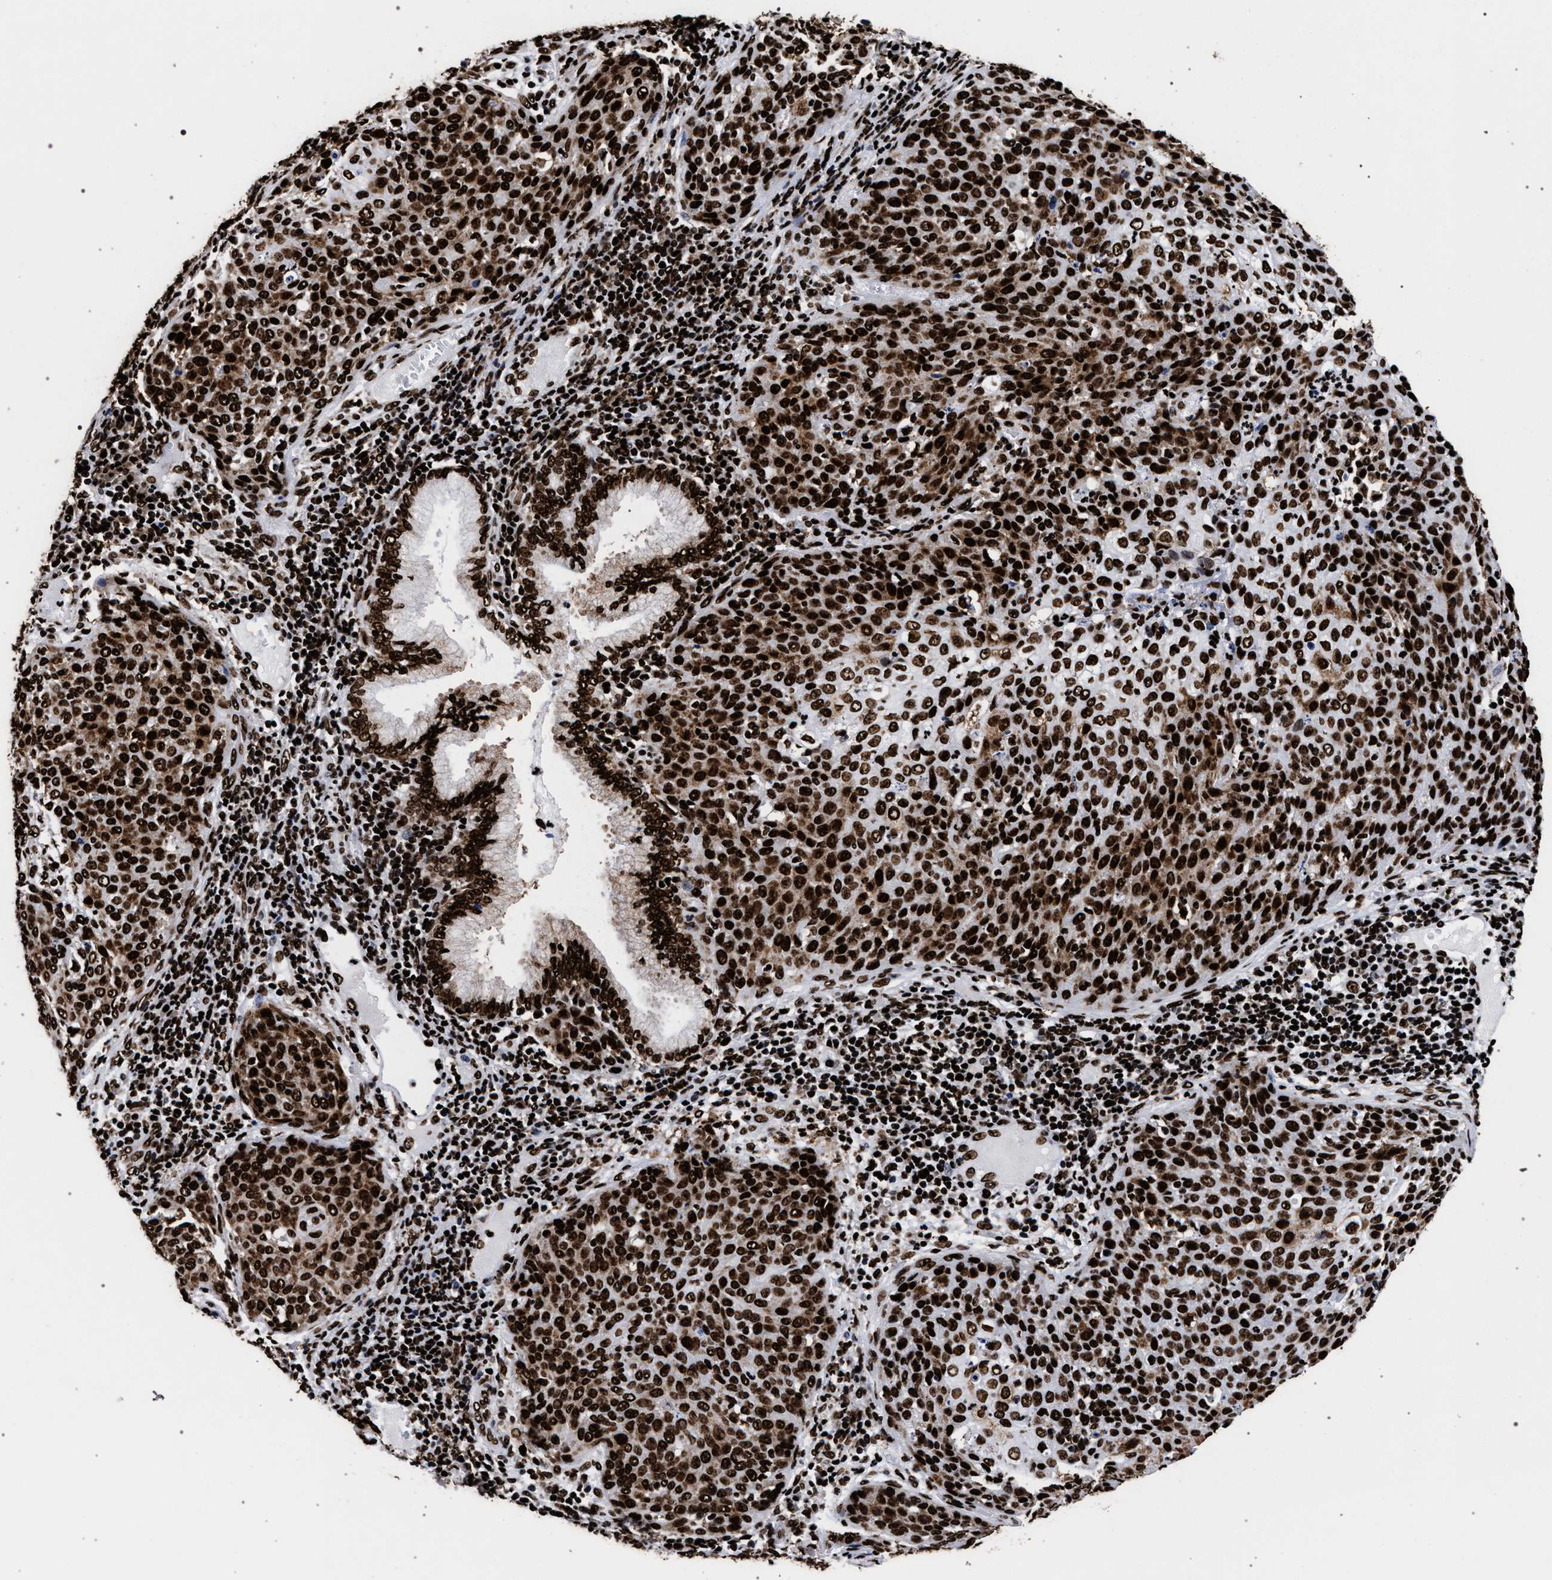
{"staining": {"intensity": "strong", "quantity": ">75%", "location": "nuclear"}, "tissue": "cervical cancer", "cell_type": "Tumor cells", "image_type": "cancer", "snomed": [{"axis": "morphology", "description": "Squamous cell carcinoma, NOS"}, {"axis": "topography", "description": "Cervix"}], "caption": "Immunohistochemistry histopathology image of human squamous cell carcinoma (cervical) stained for a protein (brown), which displays high levels of strong nuclear positivity in about >75% of tumor cells.", "gene": "HNRNPA1", "patient": {"sex": "female", "age": 38}}